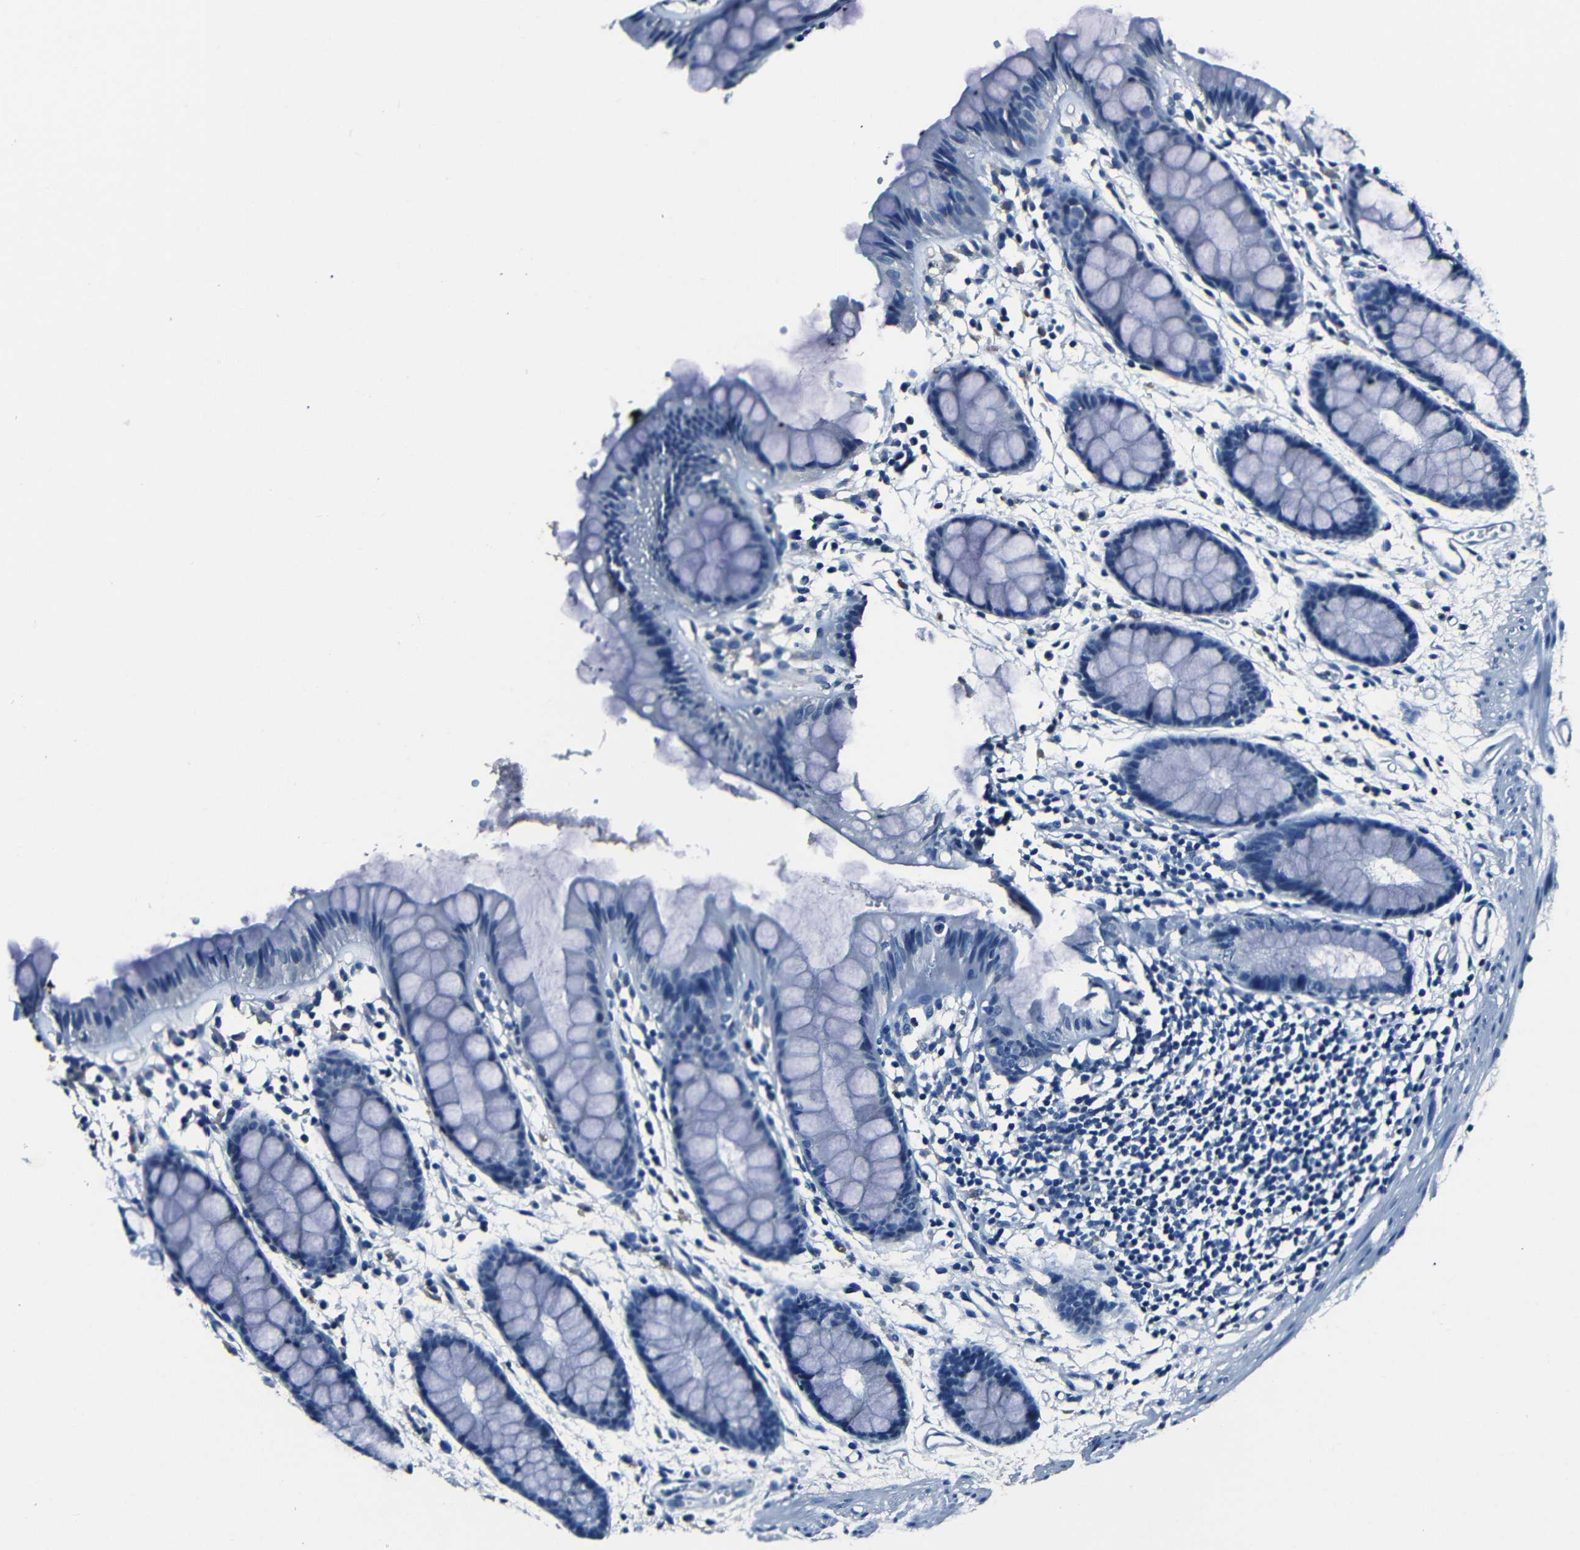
{"staining": {"intensity": "negative", "quantity": "none", "location": "none"}, "tissue": "rectum", "cell_type": "Glandular cells", "image_type": "normal", "snomed": [{"axis": "morphology", "description": "Normal tissue, NOS"}, {"axis": "topography", "description": "Rectum"}], "caption": "High power microscopy photomicrograph of an immunohistochemistry (IHC) photomicrograph of benign rectum, revealing no significant positivity in glandular cells.", "gene": "NCMAP", "patient": {"sex": "female", "age": 66}}